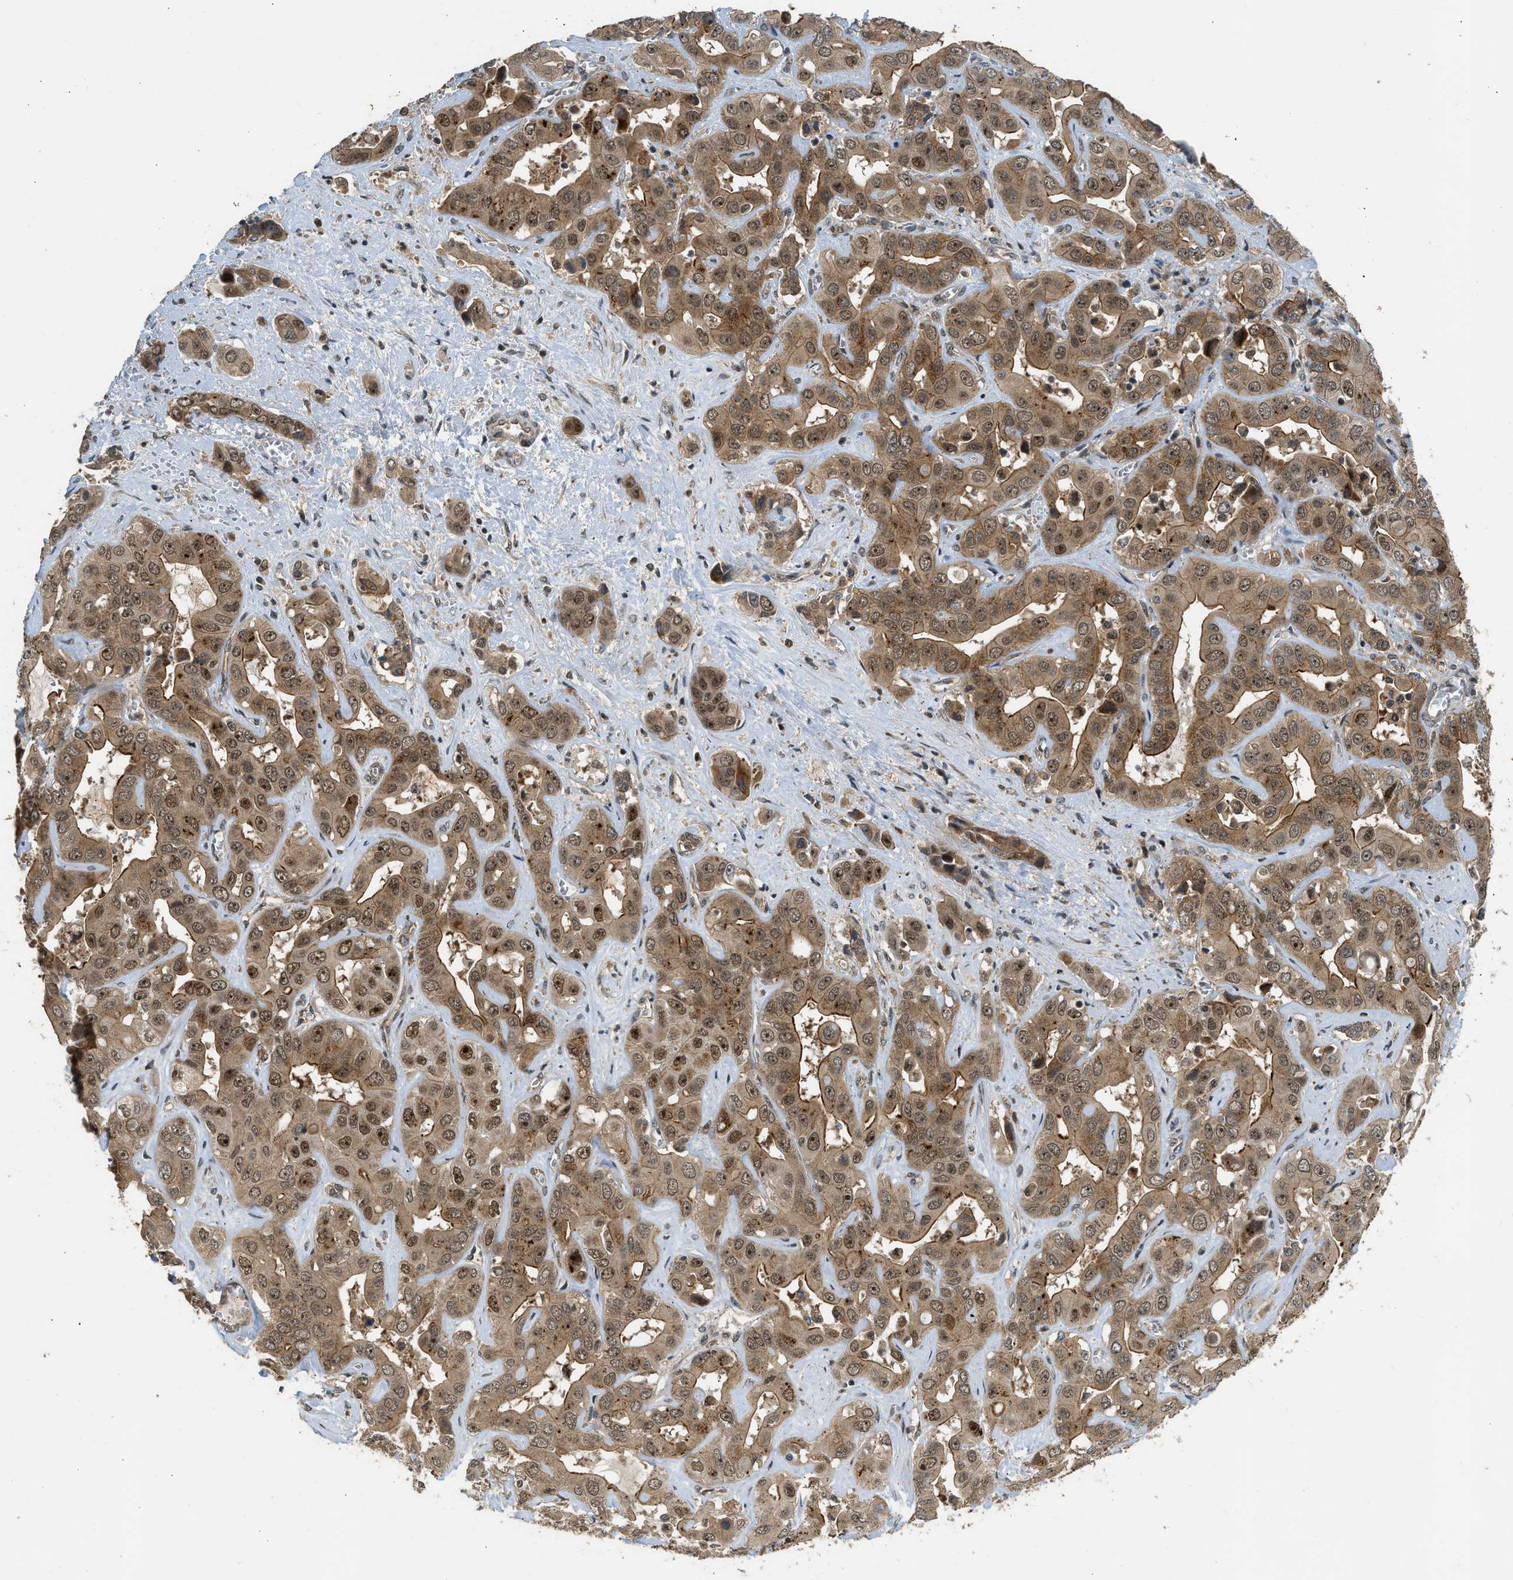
{"staining": {"intensity": "moderate", "quantity": ">75%", "location": "cytoplasmic/membranous,nuclear"}, "tissue": "liver cancer", "cell_type": "Tumor cells", "image_type": "cancer", "snomed": [{"axis": "morphology", "description": "Cholangiocarcinoma"}, {"axis": "topography", "description": "Liver"}], "caption": "A micrograph of liver cancer stained for a protein demonstrates moderate cytoplasmic/membranous and nuclear brown staining in tumor cells. (Brightfield microscopy of DAB IHC at high magnification).", "gene": "GET1", "patient": {"sex": "female", "age": 52}}